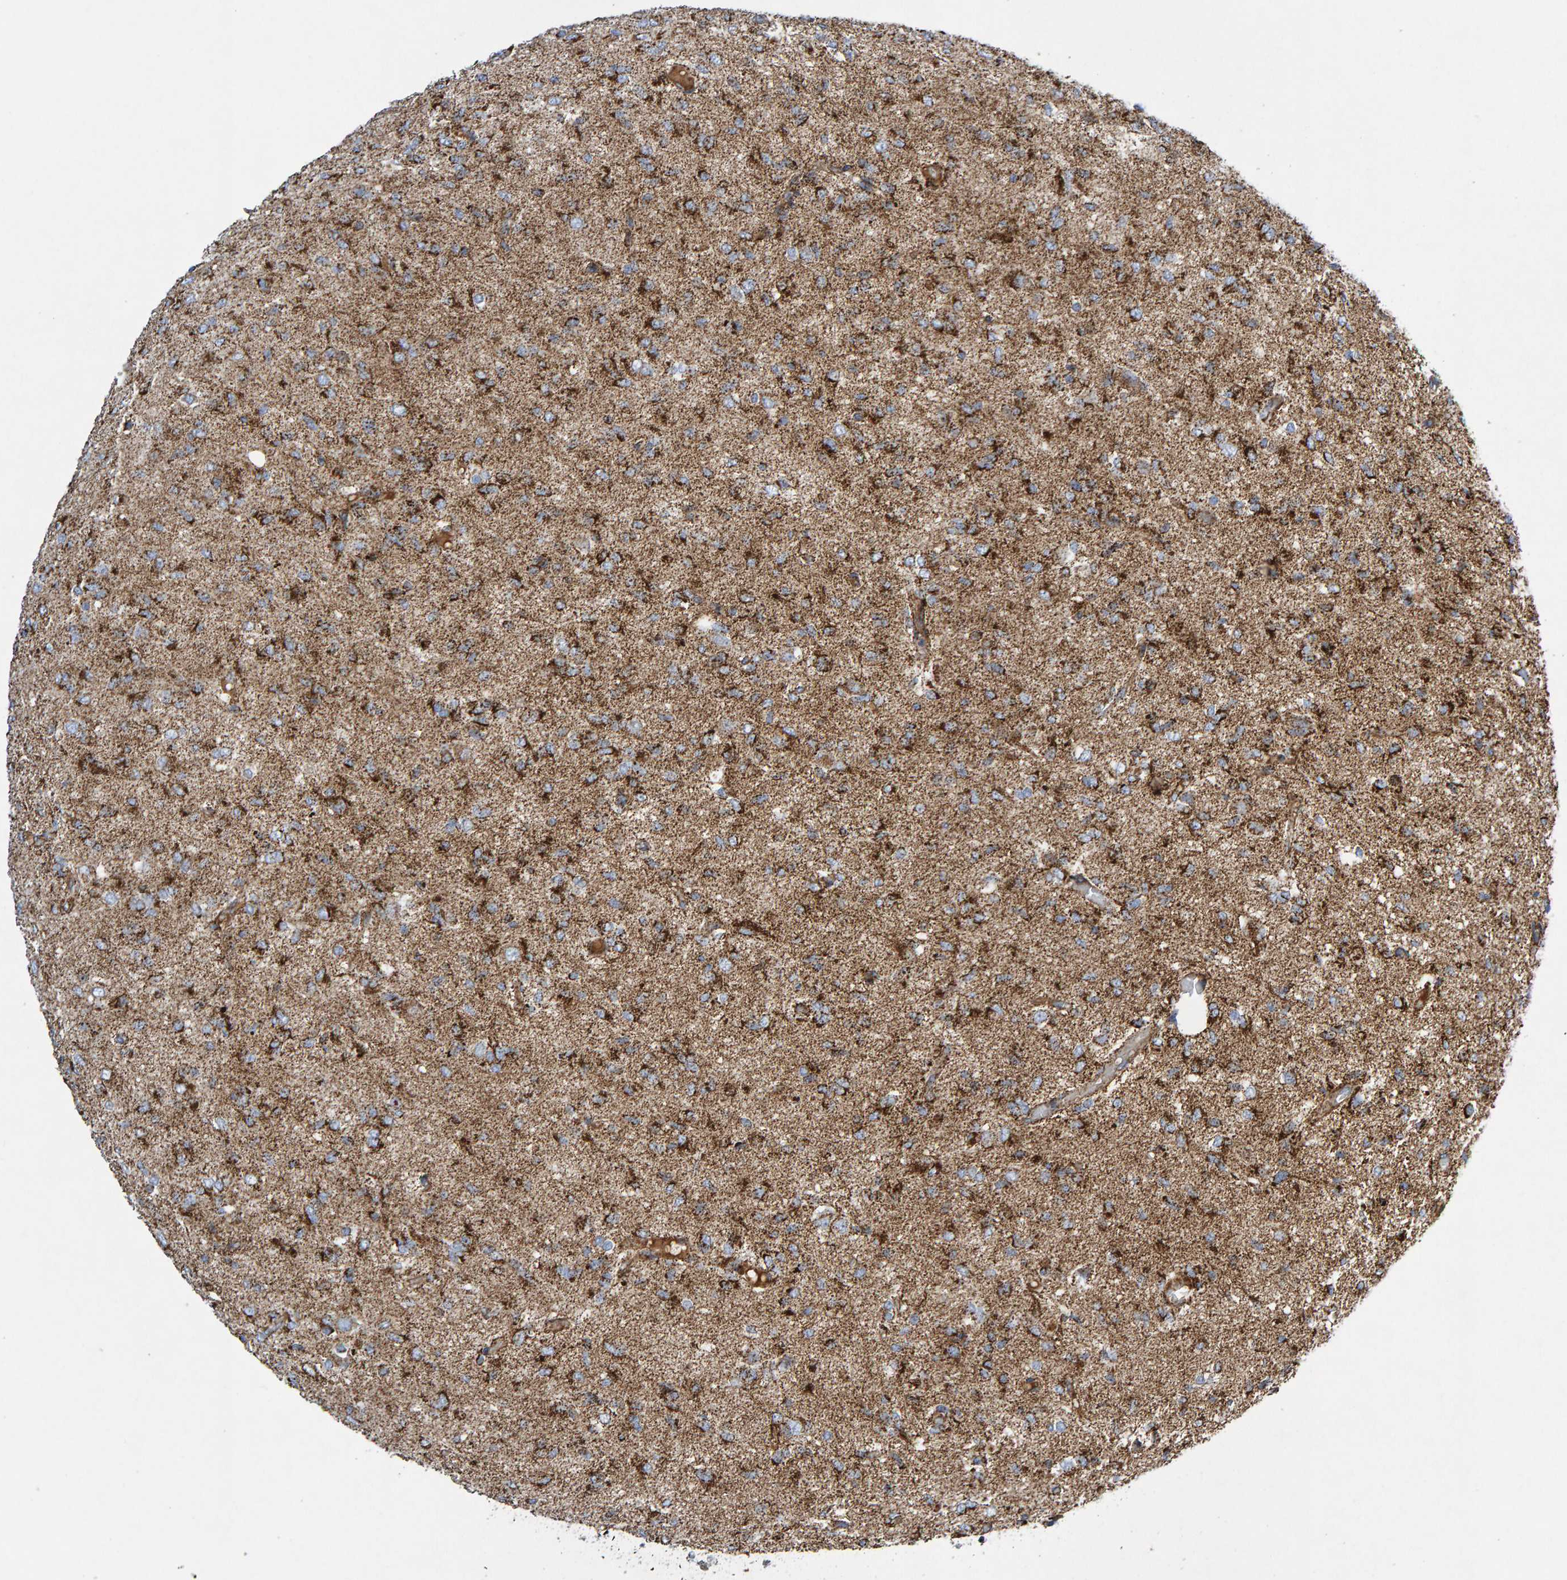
{"staining": {"intensity": "strong", "quantity": "25%-75%", "location": "cytoplasmic/membranous"}, "tissue": "glioma", "cell_type": "Tumor cells", "image_type": "cancer", "snomed": [{"axis": "morphology", "description": "Glioma, malignant, High grade"}, {"axis": "topography", "description": "Brain"}], "caption": "Protein expression analysis of malignant glioma (high-grade) exhibits strong cytoplasmic/membranous staining in about 25%-75% of tumor cells.", "gene": "GGTA1", "patient": {"sex": "female", "age": 59}}